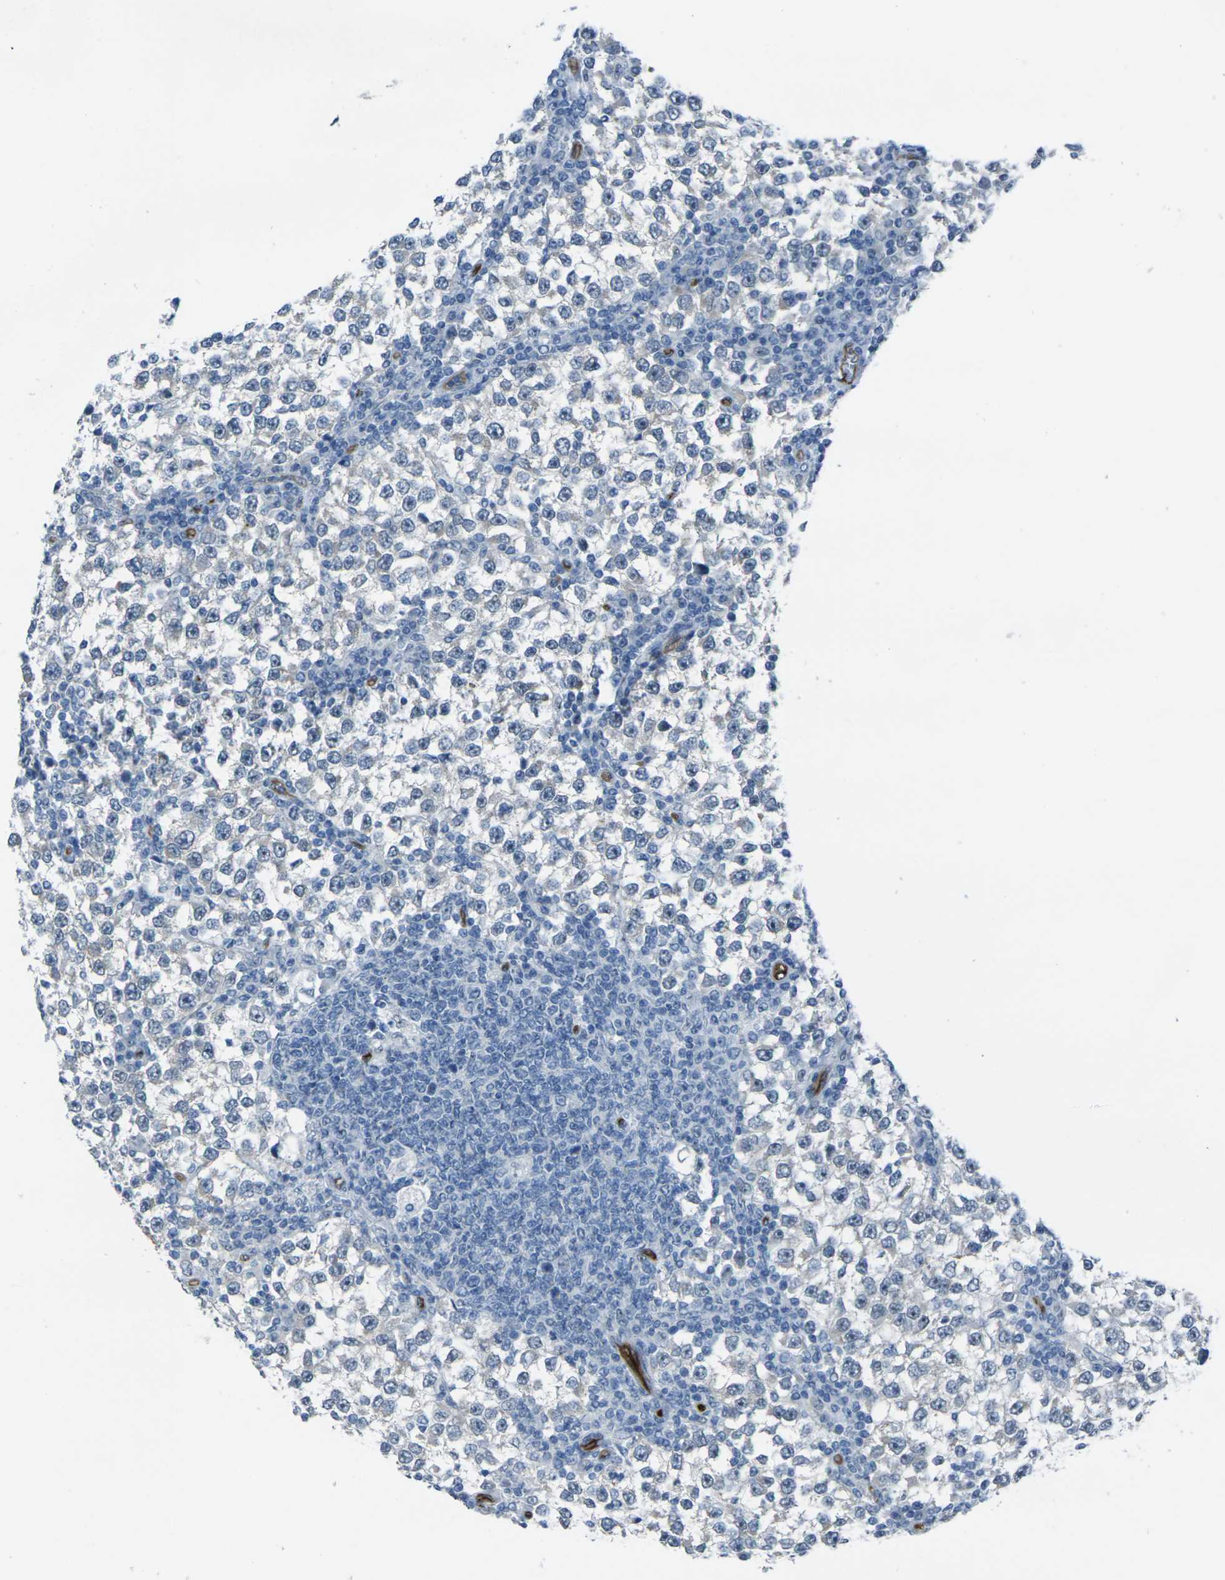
{"staining": {"intensity": "negative", "quantity": "none", "location": "none"}, "tissue": "testis cancer", "cell_type": "Tumor cells", "image_type": "cancer", "snomed": [{"axis": "morphology", "description": "Seminoma, NOS"}, {"axis": "topography", "description": "Testis"}], "caption": "Testis seminoma was stained to show a protein in brown. There is no significant expression in tumor cells. The staining was performed using DAB (3,3'-diaminobenzidine) to visualize the protein expression in brown, while the nuclei were stained in blue with hematoxylin (Magnification: 20x).", "gene": "HSPA12B", "patient": {"sex": "male", "age": 65}}